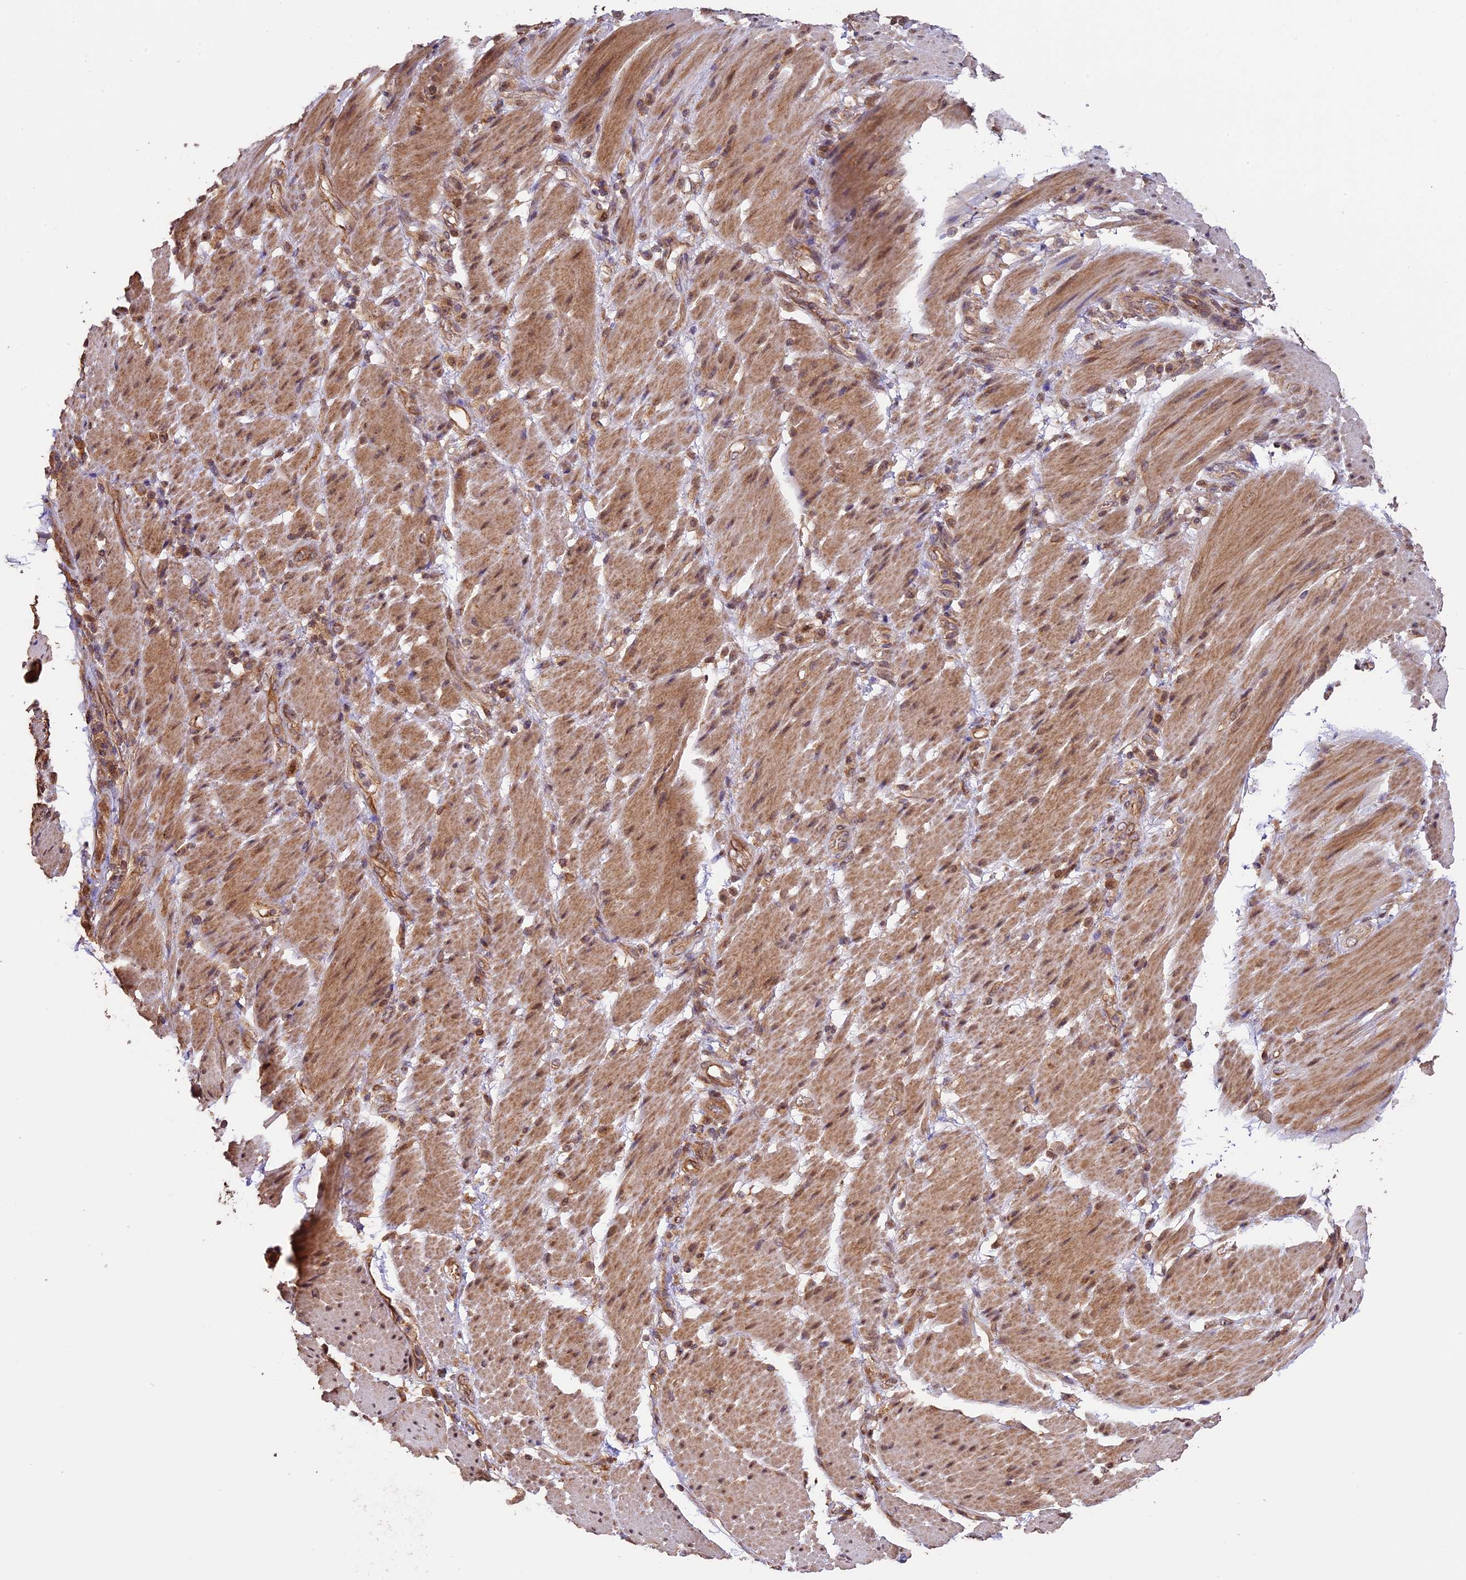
{"staining": {"intensity": "moderate", "quantity": ">75%", "location": "cytoplasmic/membranous"}, "tissue": "stomach cancer", "cell_type": "Tumor cells", "image_type": "cancer", "snomed": [{"axis": "morphology", "description": "Adenocarcinoma, NOS"}, {"axis": "topography", "description": "Stomach"}], "caption": "A brown stain highlights moderate cytoplasmic/membranous expression of a protein in stomach cancer (adenocarcinoma) tumor cells.", "gene": "BCAS4", "patient": {"sex": "male", "age": 48}}